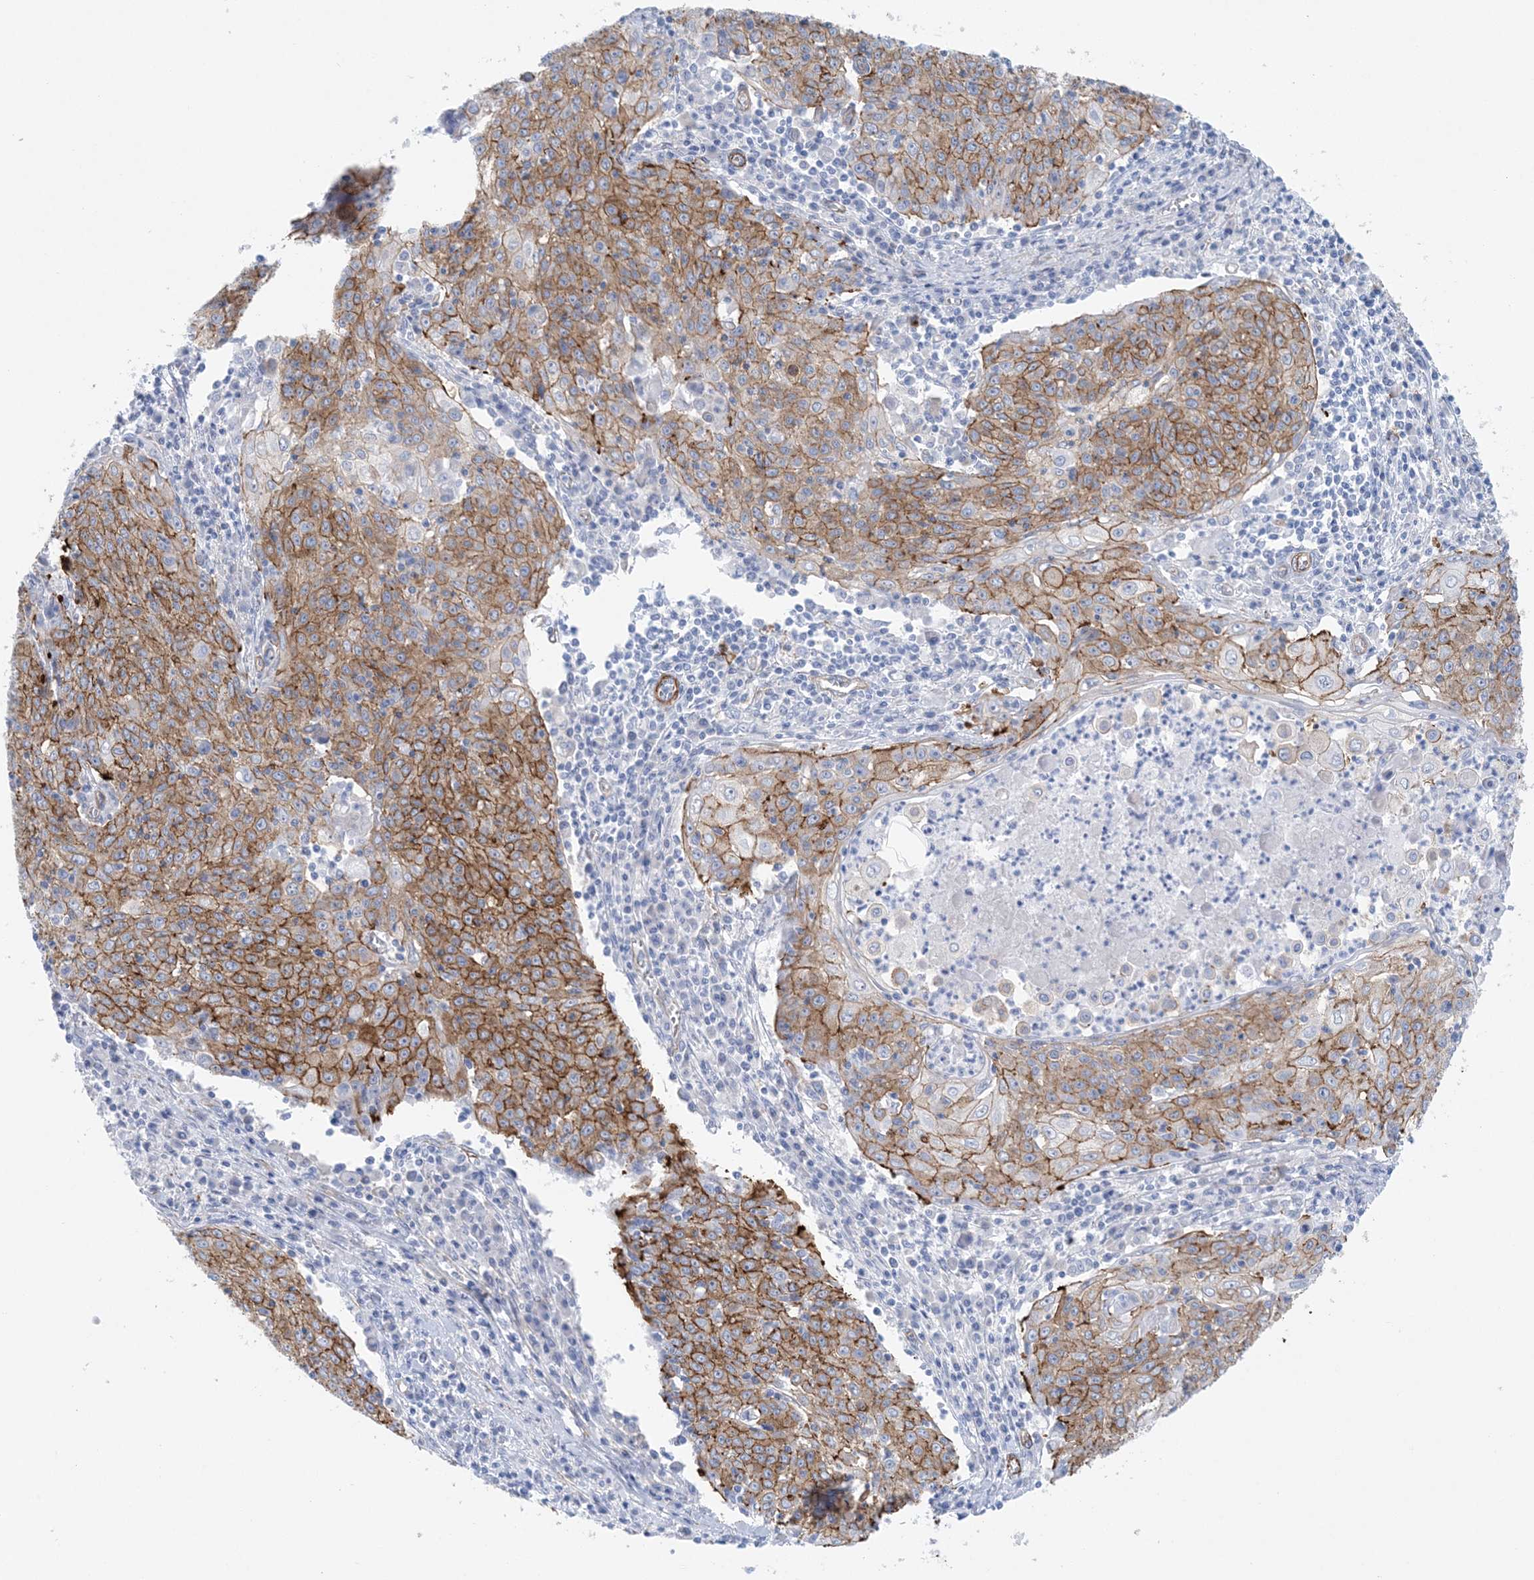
{"staining": {"intensity": "moderate", "quantity": ">75%", "location": "cytoplasmic/membranous"}, "tissue": "cervical cancer", "cell_type": "Tumor cells", "image_type": "cancer", "snomed": [{"axis": "morphology", "description": "Squamous cell carcinoma, NOS"}, {"axis": "topography", "description": "Cervix"}], "caption": "Cervical squamous cell carcinoma tissue reveals moderate cytoplasmic/membranous expression in about >75% of tumor cells, visualized by immunohistochemistry.", "gene": "SHANK1", "patient": {"sex": "female", "age": 48}}